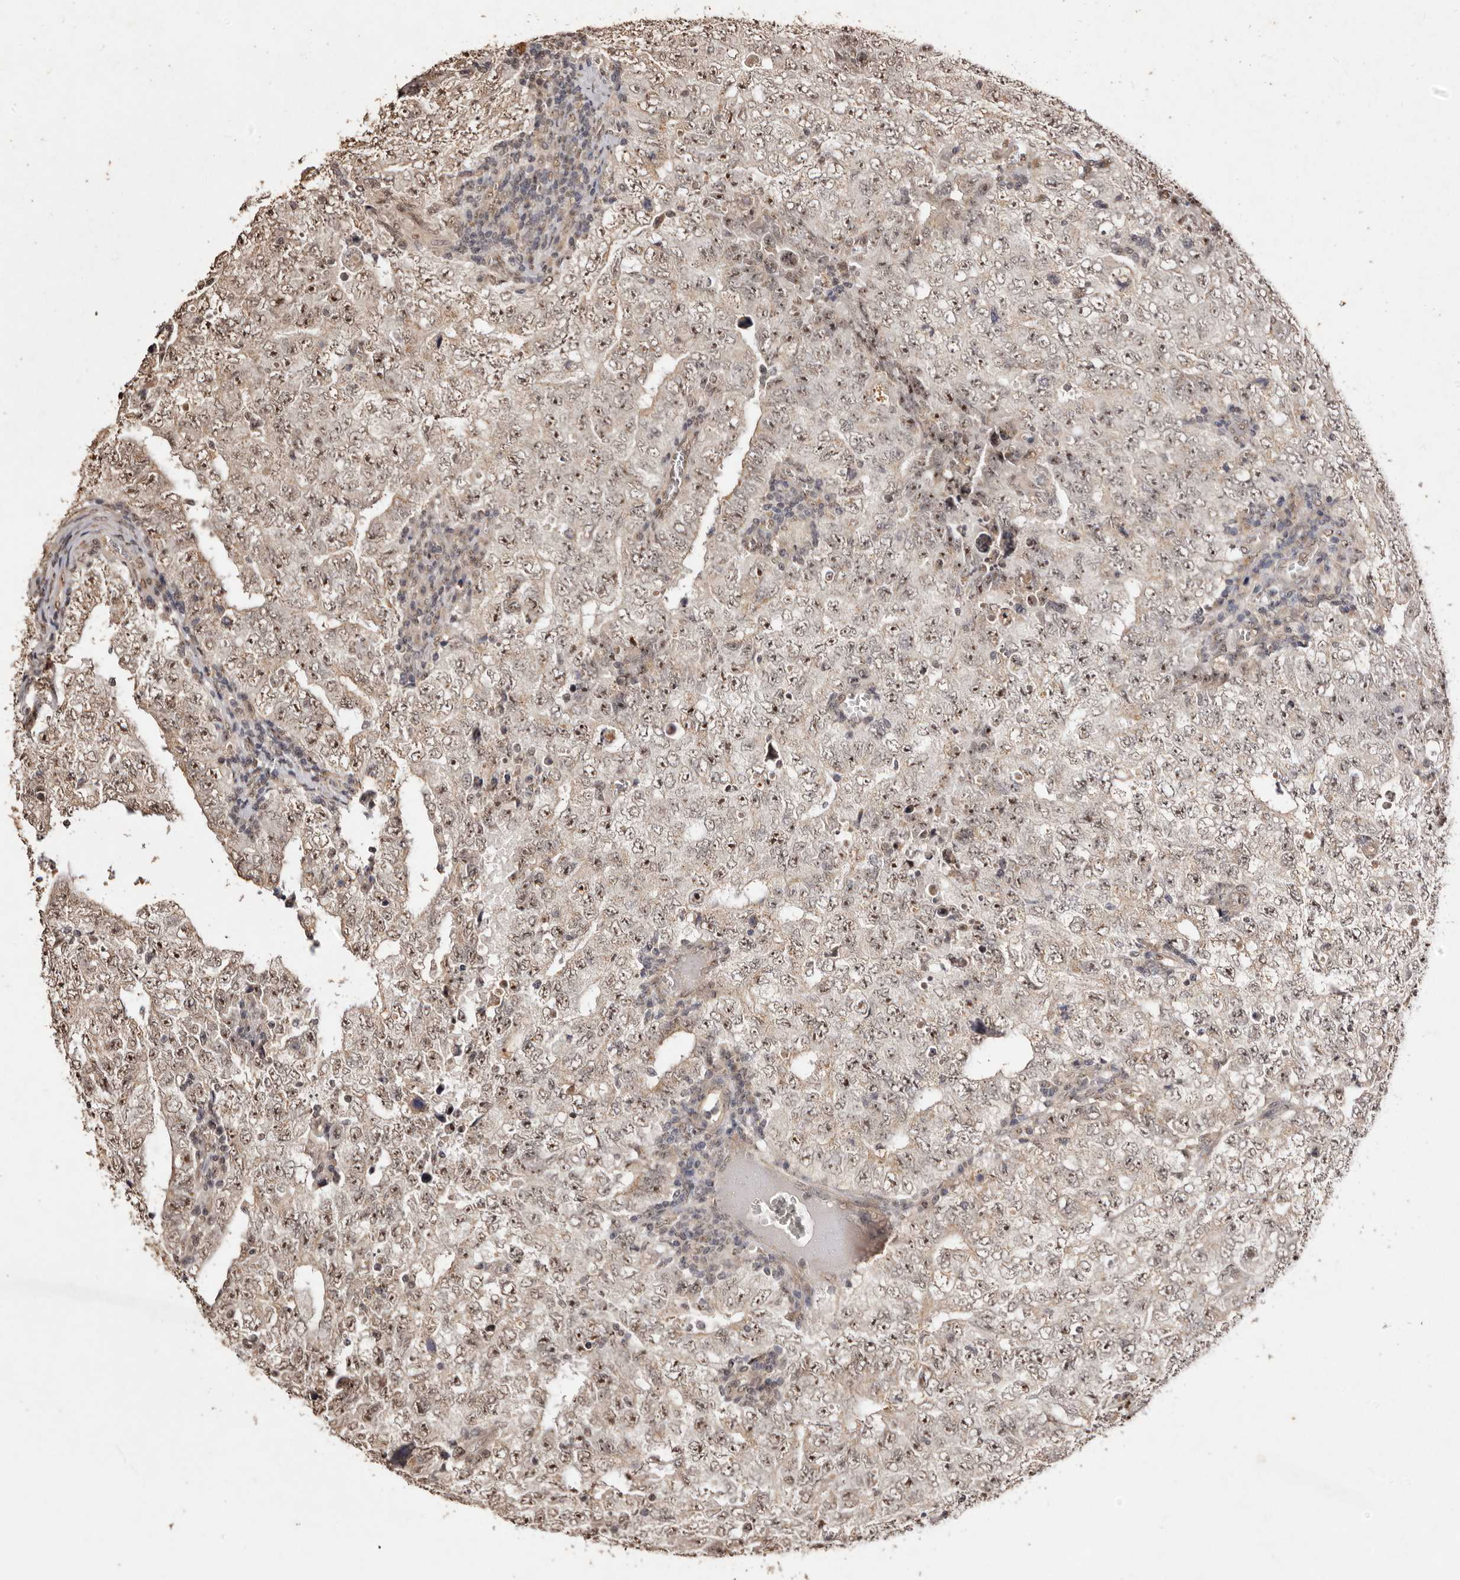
{"staining": {"intensity": "moderate", "quantity": ">75%", "location": "cytoplasmic/membranous,nuclear"}, "tissue": "testis cancer", "cell_type": "Tumor cells", "image_type": "cancer", "snomed": [{"axis": "morphology", "description": "Carcinoma, Embryonal, NOS"}, {"axis": "topography", "description": "Testis"}], "caption": "IHC image of human embryonal carcinoma (testis) stained for a protein (brown), which exhibits medium levels of moderate cytoplasmic/membranous and nuclear staining in about >75% of tumor cells.", "gene": "NOTCH1", "patient": {"sex": "male", "age": 26}}